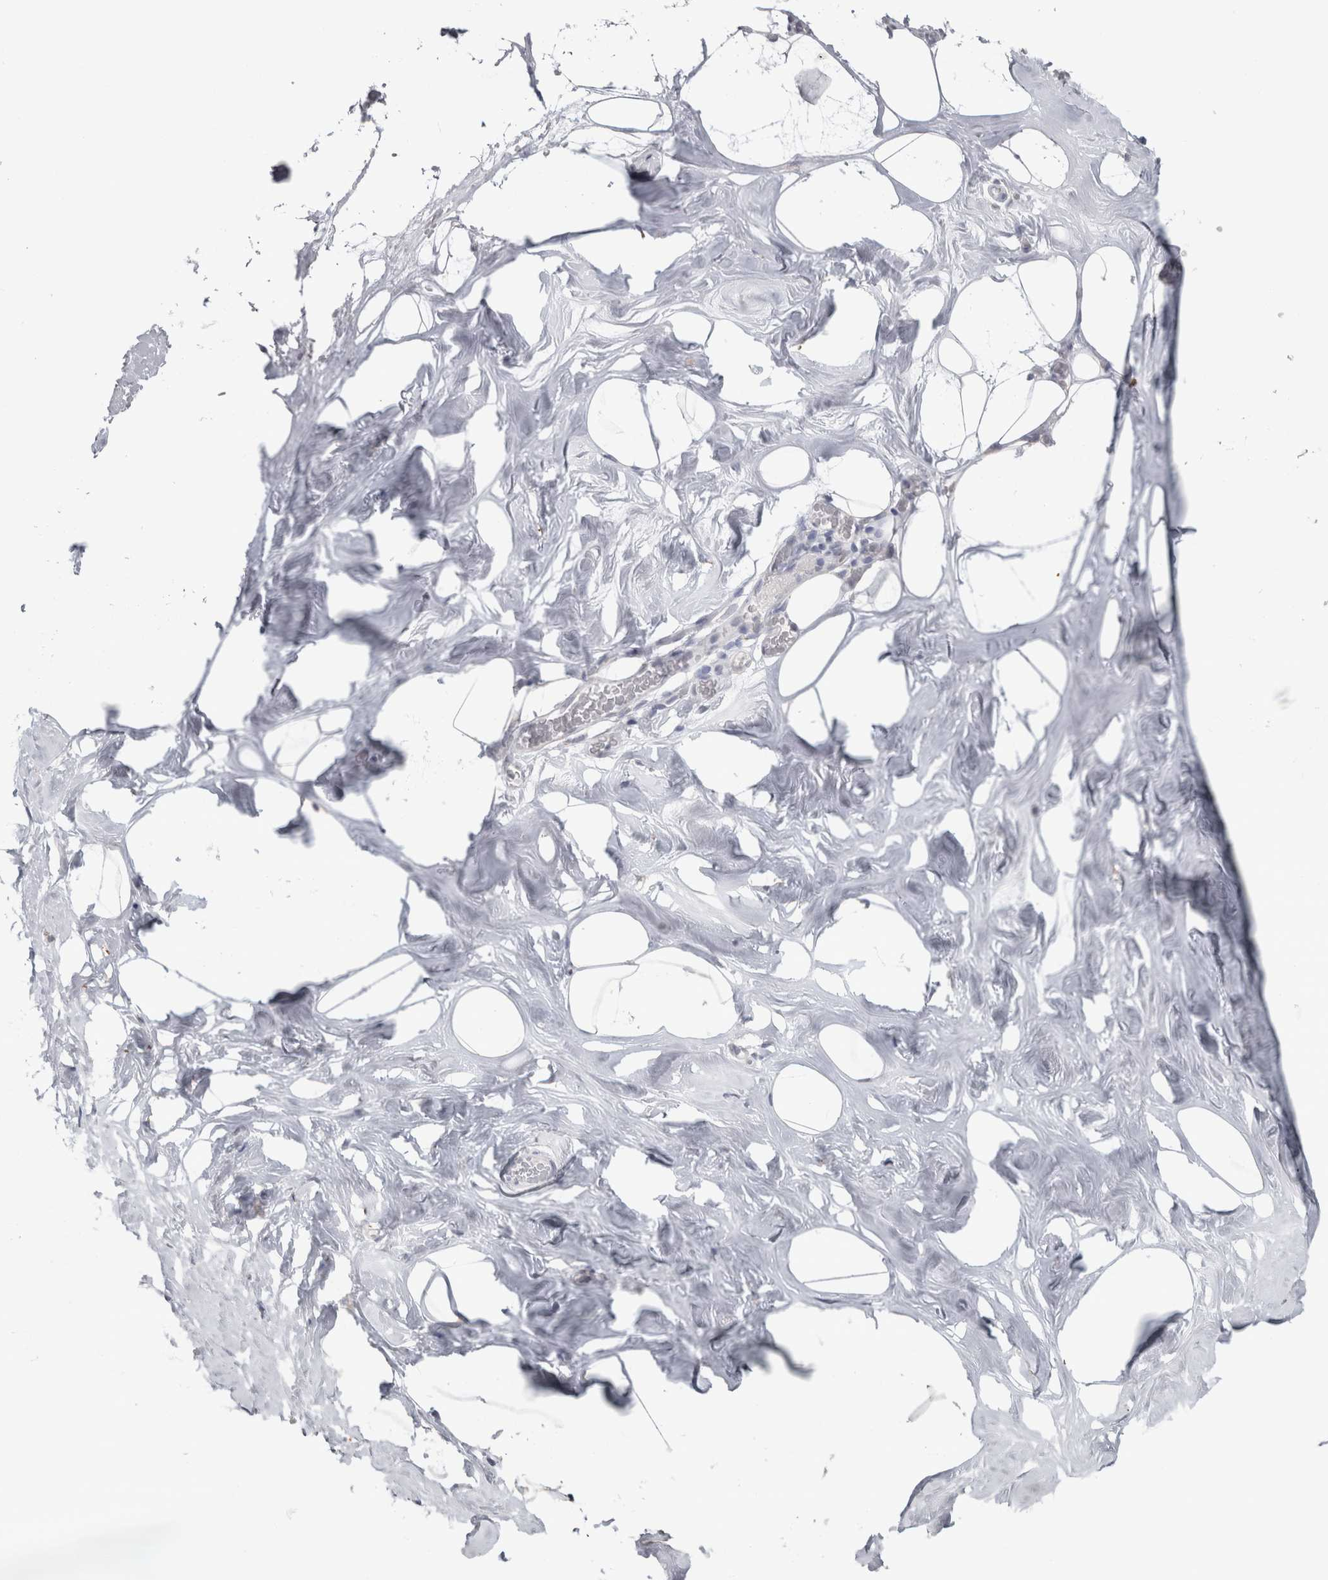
{"staining": {"intensity": "negative", "quantity": "none", "location": "none"}, "tissue": "adipose tissue", "cell_type": "Adipocytes", "image_type": "normal", "snomed": [{"axis": "morphology", "description": "Normal tissue, NOS"}, {"axis": "morphology", "description": "Fibrosis, NOS"}, {"axis": "topography", "description": "Breast"}, {"axis": "topography", "description": "Adipose tissue"}], "caption": "Immunohistochemistry (IHC) image of normal adipose tissue: human adipose tissue stained with DAB (3,3'-diaminobenzidine) shows no significant protein expression in adipocytes. The staining was performed using DAB (3,3'-diaminobenzidine) to visualize the protein expression in brown, while the nuclei were stained in blue with hematoxylin (Magnification: 20x).", "gene": "CDH17", "patient": {"sex": "female", "age": 39}}